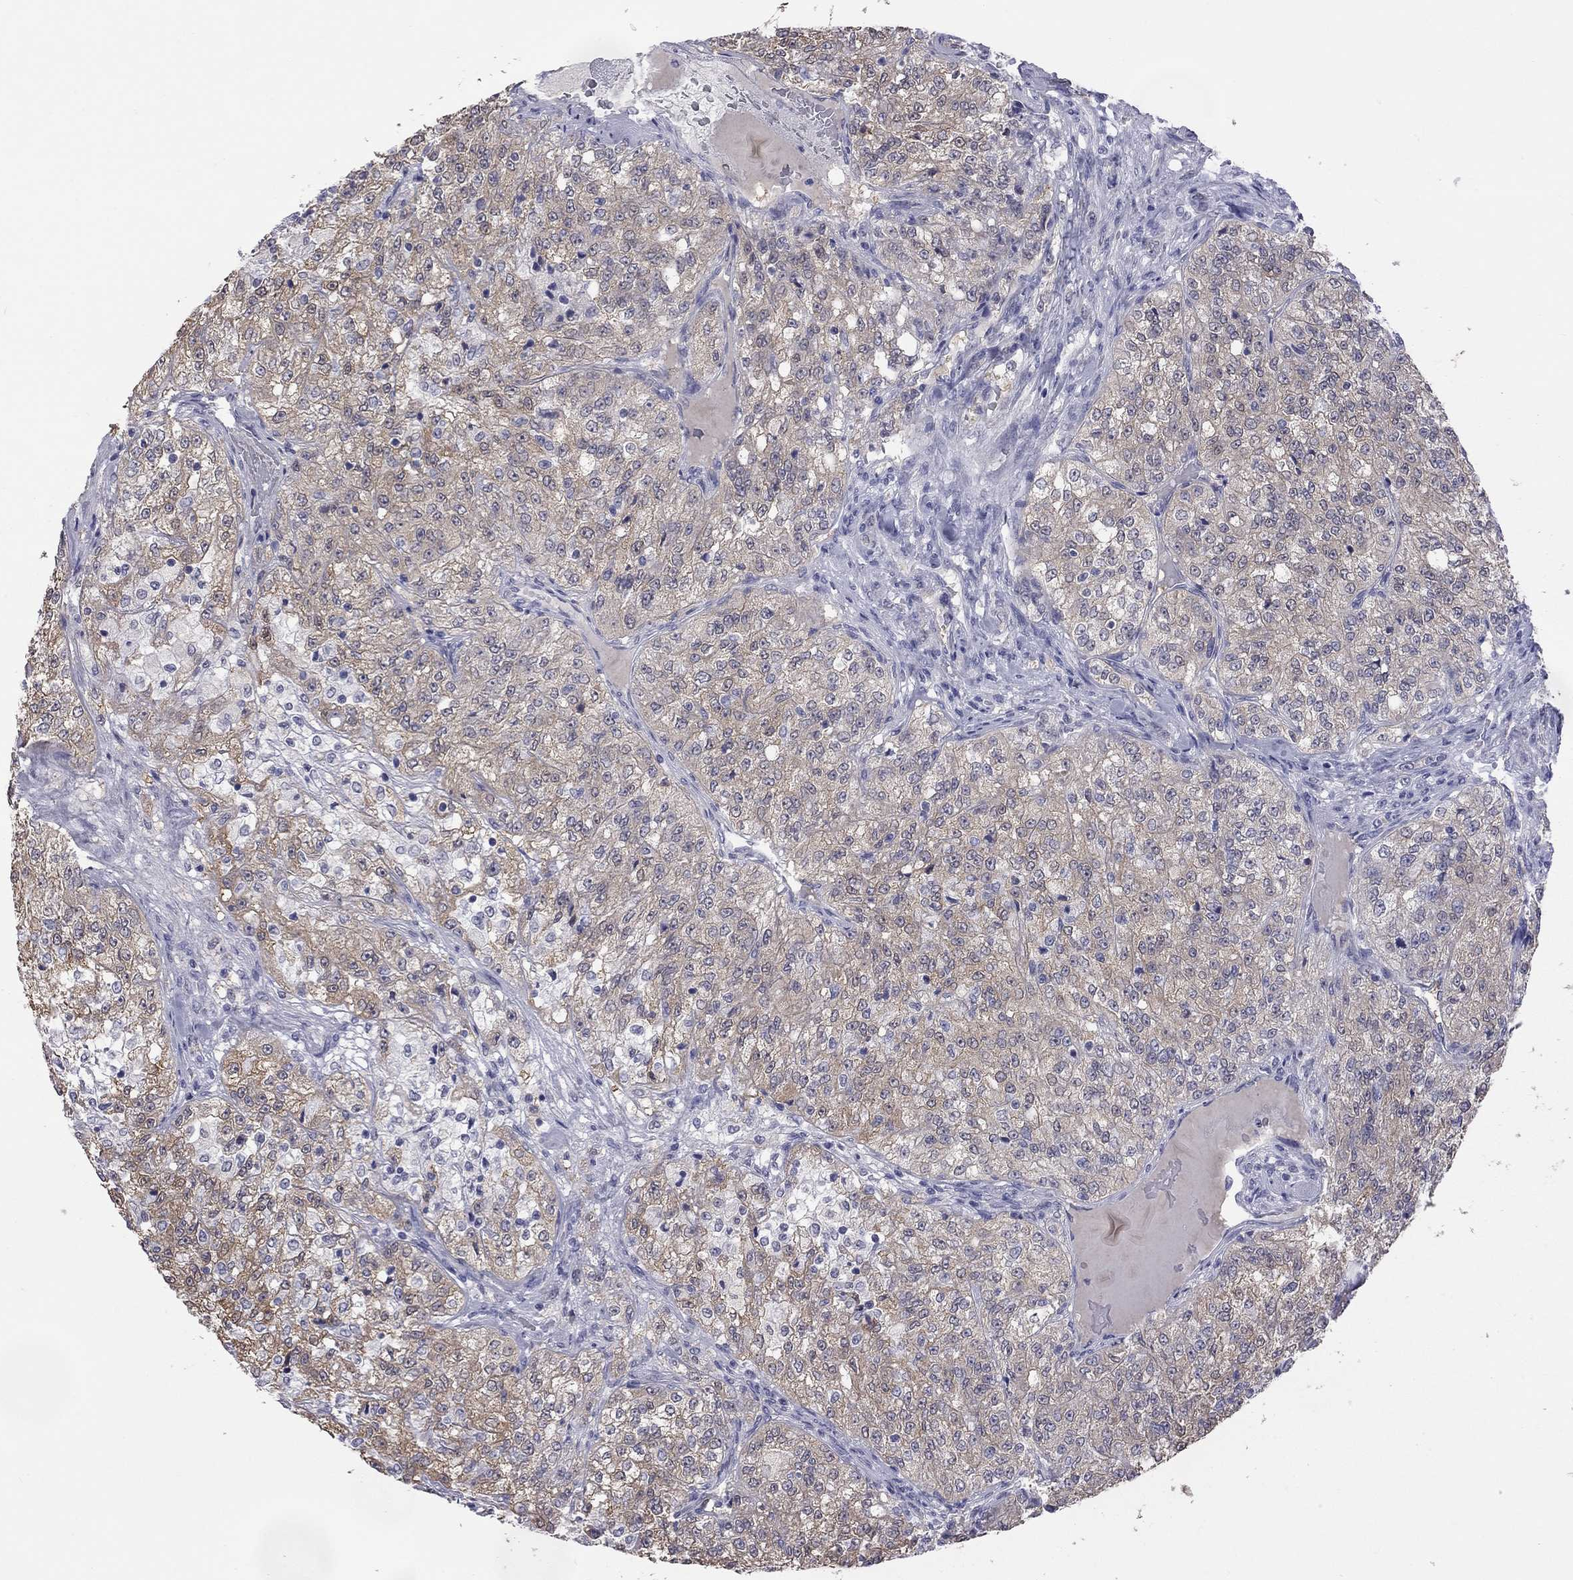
{"staining": {"intensity": "moderate", "quantity": "25%-75%", "location": "cytoplasmic/membranous"}, "tissue": "renal cancer", "cell_type": "Tumor cells", "image_type": "cancer", "snomed": [{"axis": "morphology", "description": "Adenocarcinoma, NOS"}, {"axis": "topography", "description": "Kidney"}], "caption": "Moderate cytoplasmic/membranous protein positivity is seen in about 25%-75% of tumor cells in renal cancer.", "gene": "HYLS1", "patient": {"sex": "female", "age": 63}}